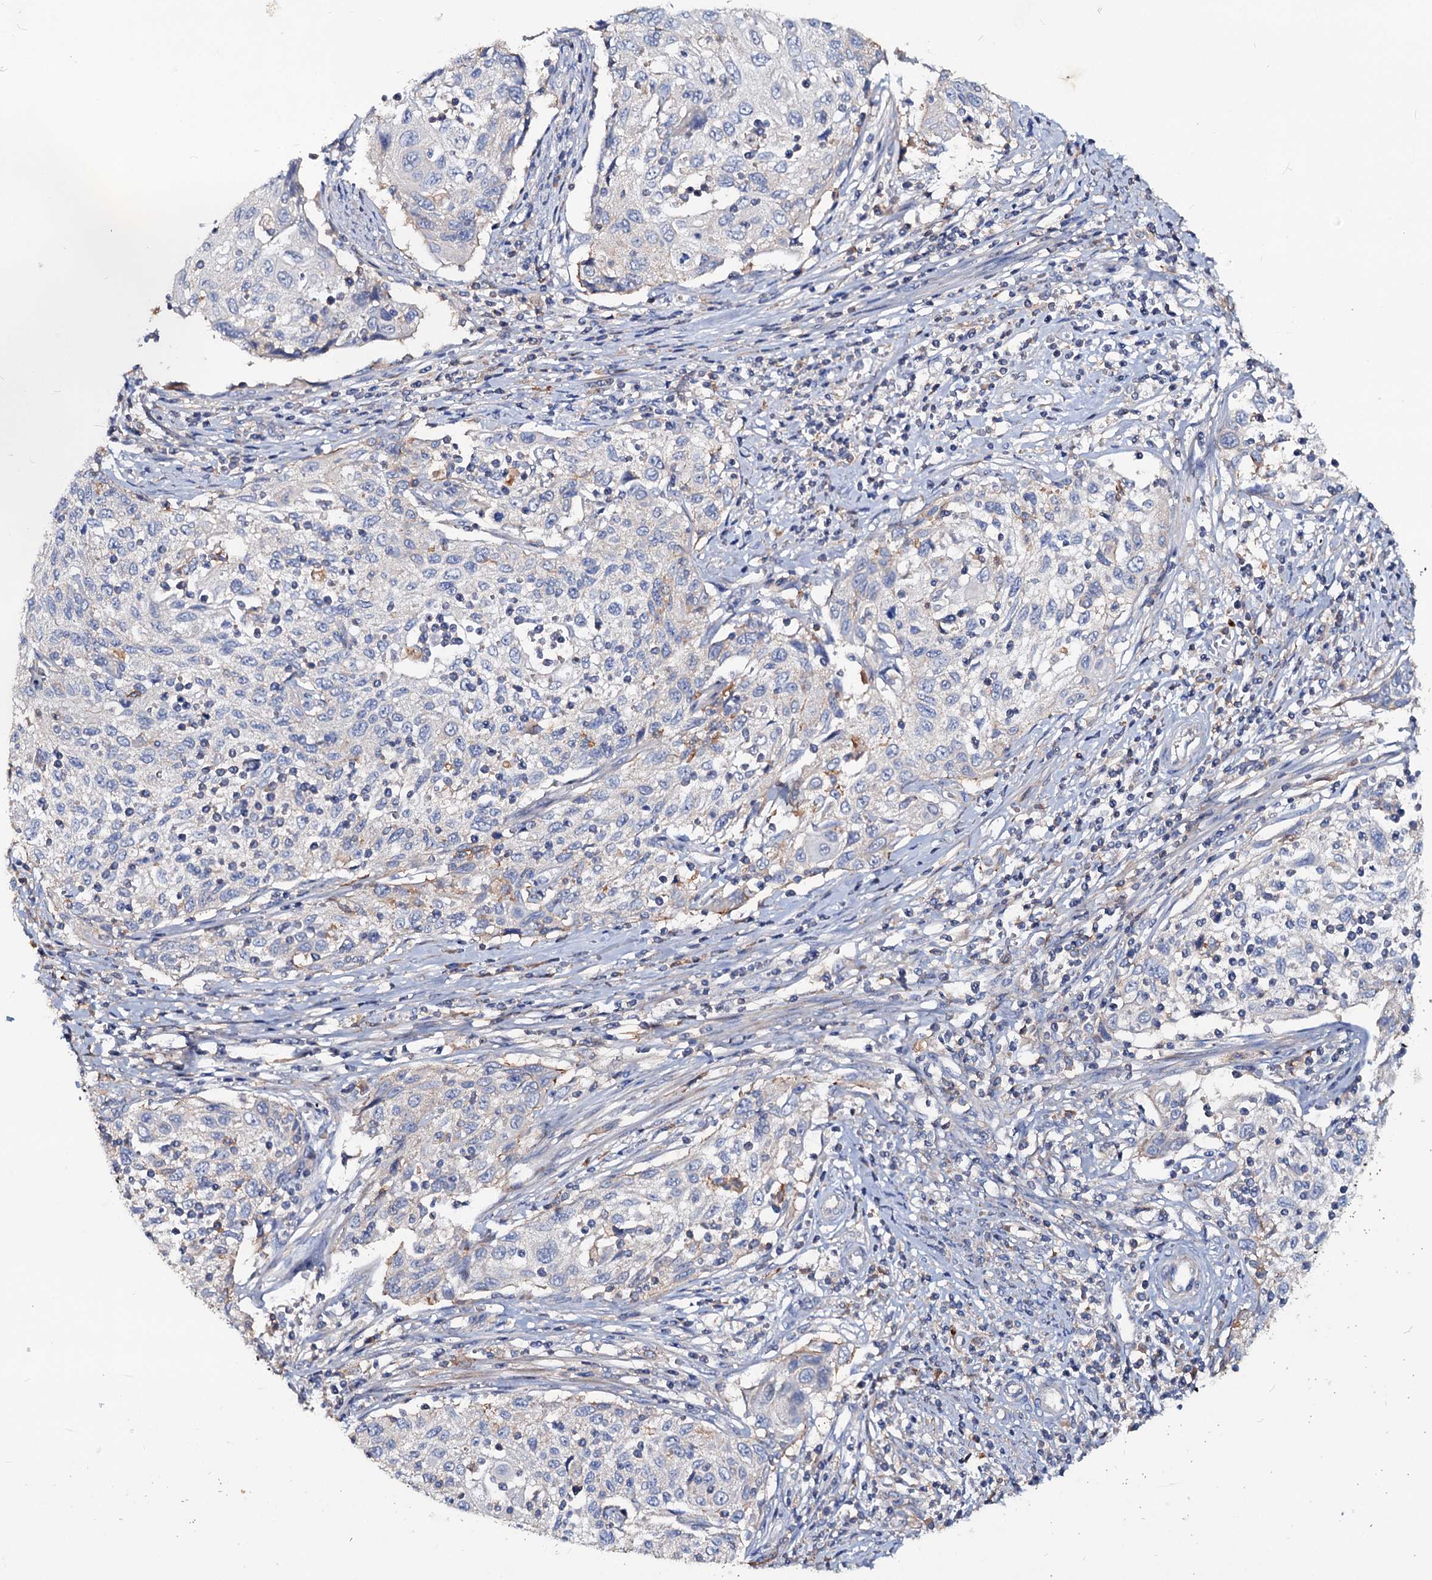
{"staining": {"intensity": "negative", "quantity": "none", "location": "none"}, "tissue": "cervical cancer", "cell_type": "Tumor cells", "image_type": "cancer", "snomed": [{"axis": "morphology", "description": "Squamous cell carcinoma, NOS"}, {"axis": "topography", "description": "Cervix"}], "caption": "An image of cervical squamous cell carcinoma stained for a protein exhibits no brown staining in tumor cells.", "gene": "ACY3", "patient": {"sex": "female", "age": 70}}